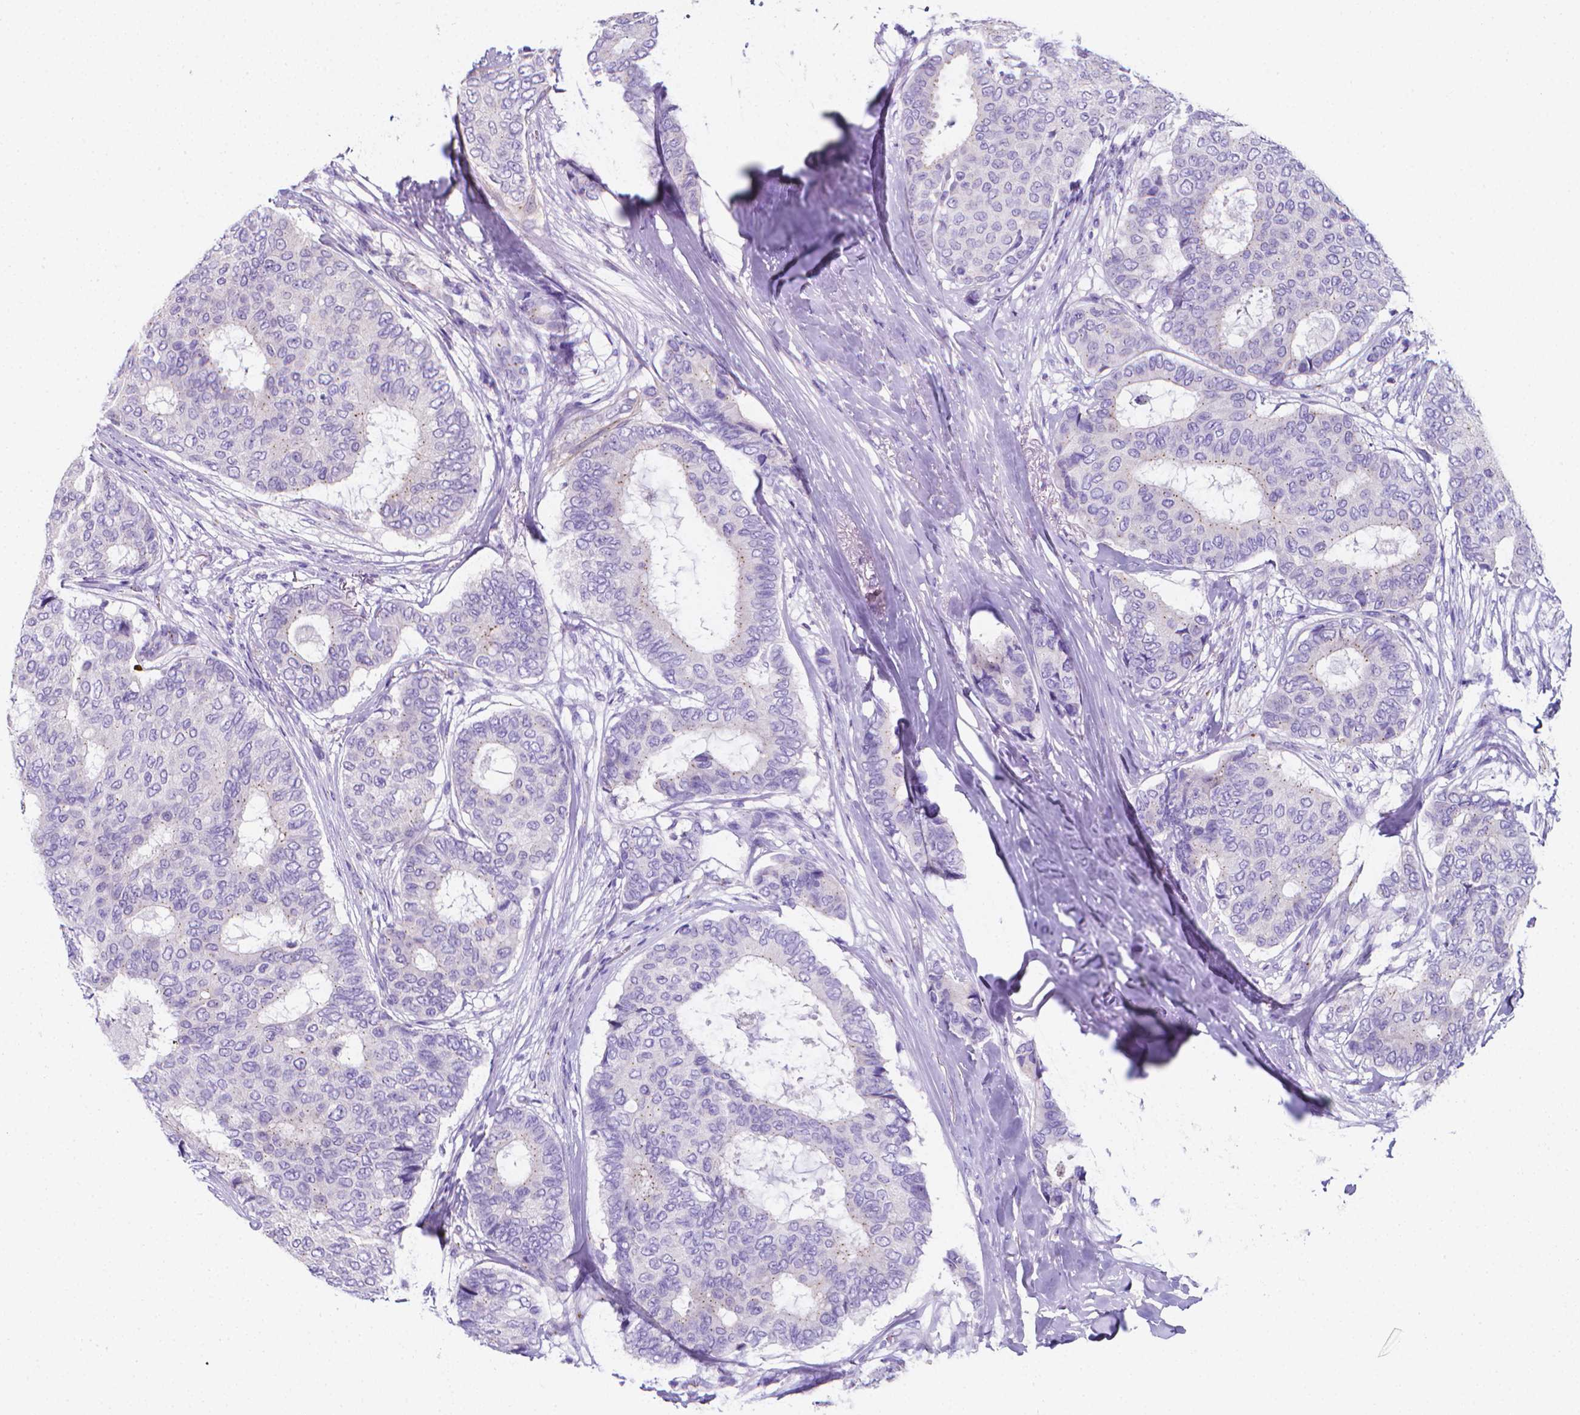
{"staining": {"intensity": "negative", "quantity": "none", "location": "none"}, "tissue": "breast cancer", "cell_type": "Tumor cells", "image_type": "cancer", "snomed": [{"axis": "morphology", "description": "Duct carcinoma"}, {"axis": "topography", "description": "Breast"}], "caption": "Micrograph shows no significant protein positivity in tumor cells of breast cancer (infiltrating ductal carcinoma).", "gene": "LRRC73", "patient": {"sex": "female", "age": 75}}